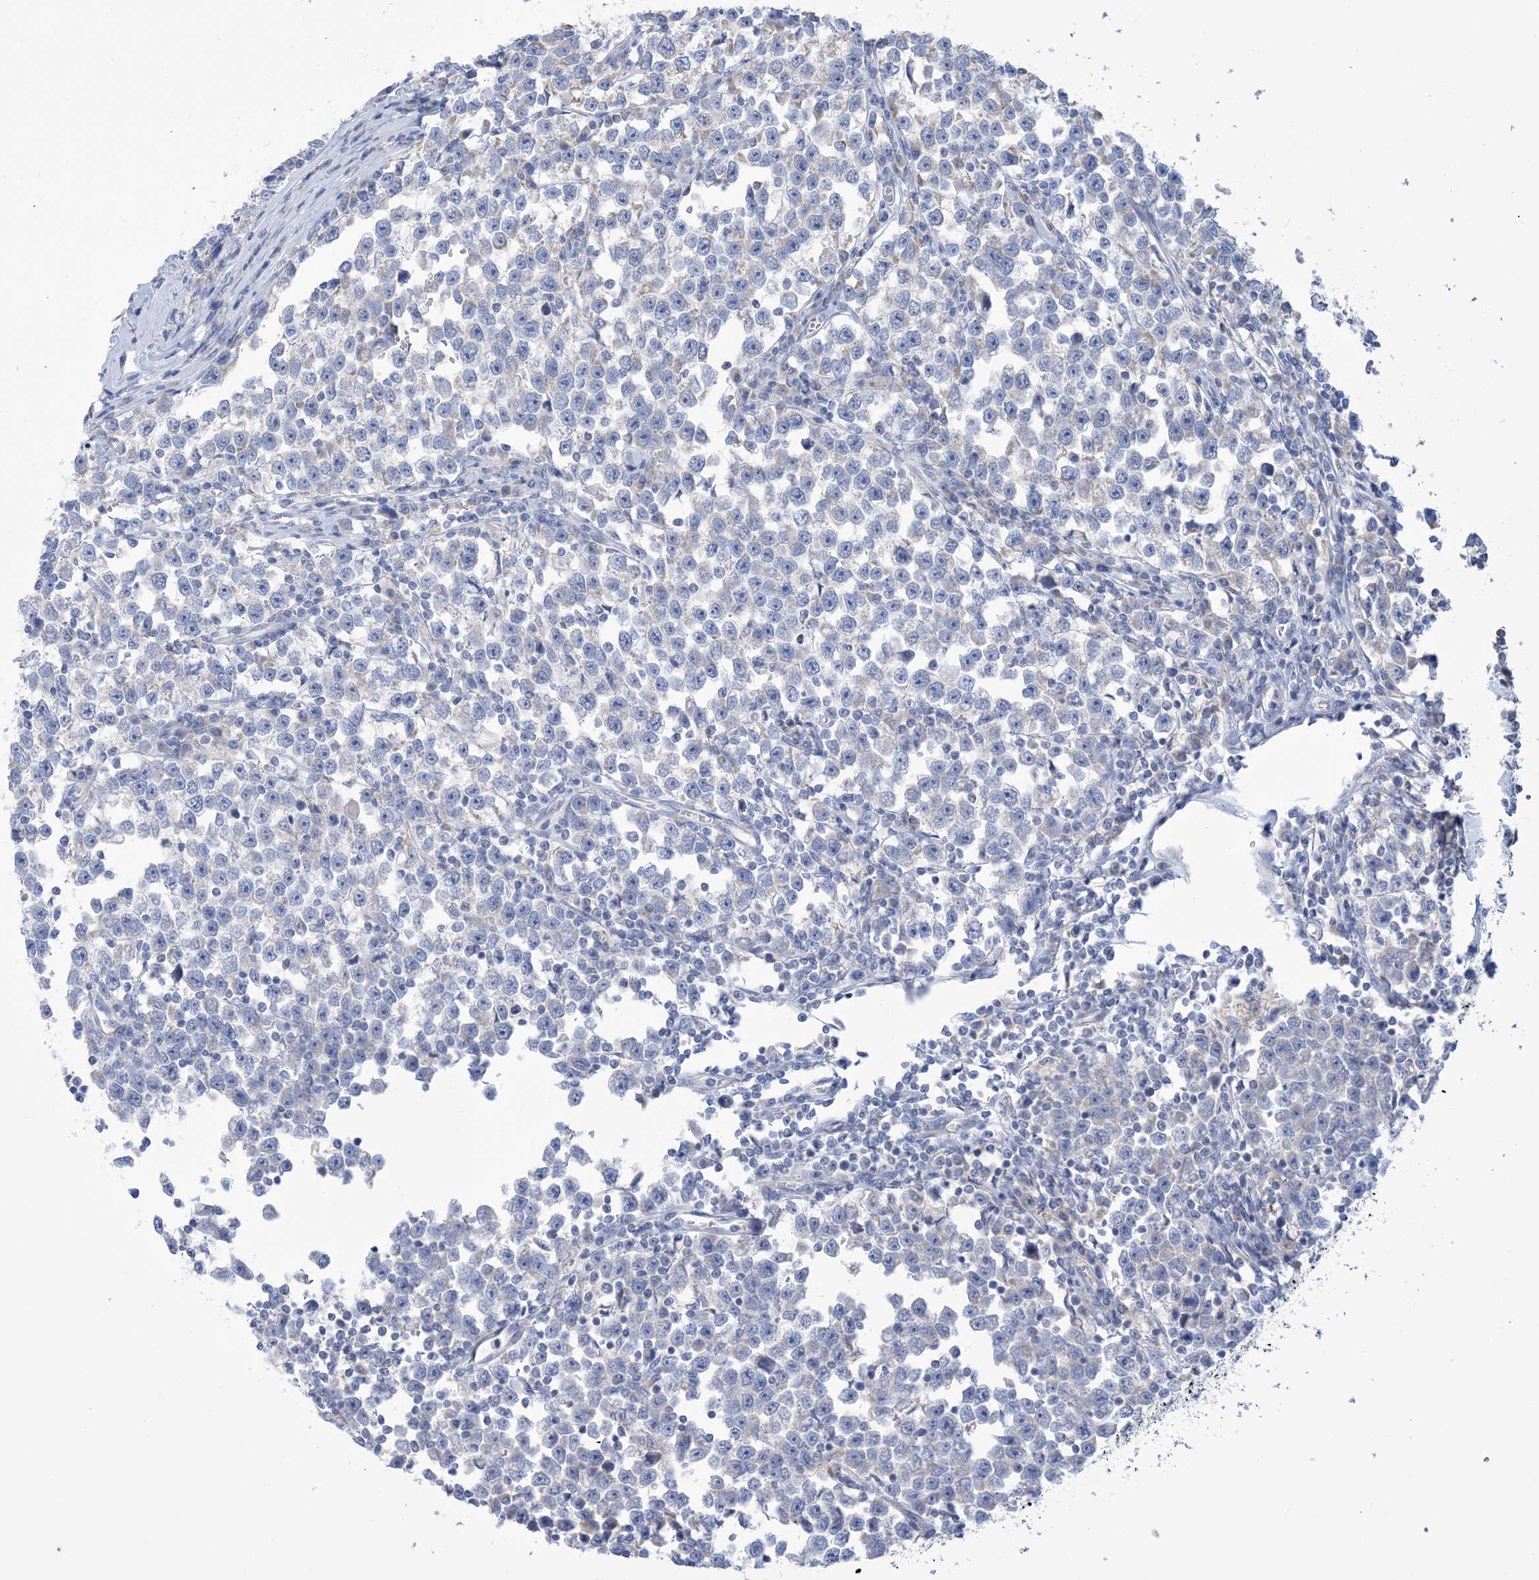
{"staining": {"intensity": "weak", "quantity": "<25%", "location": "cytoplasmic/membranous"}, "tissue": "testis cancer", "cell_type": "Tumor cells", "image_type": "cancer", "snomed": [{"axis": "morphology", "description": "Normal tissue, NOS"}, {"axis": "morphology", "description": "Seminoma, NOS"}, {"axis": "topography", "description": "Testis"}], "caption": "There is no significant staining in tumor cells of testis cancer (seminoma).", "gene": "CLEC16A", "patient": {"sex": "male", "age": 43}}